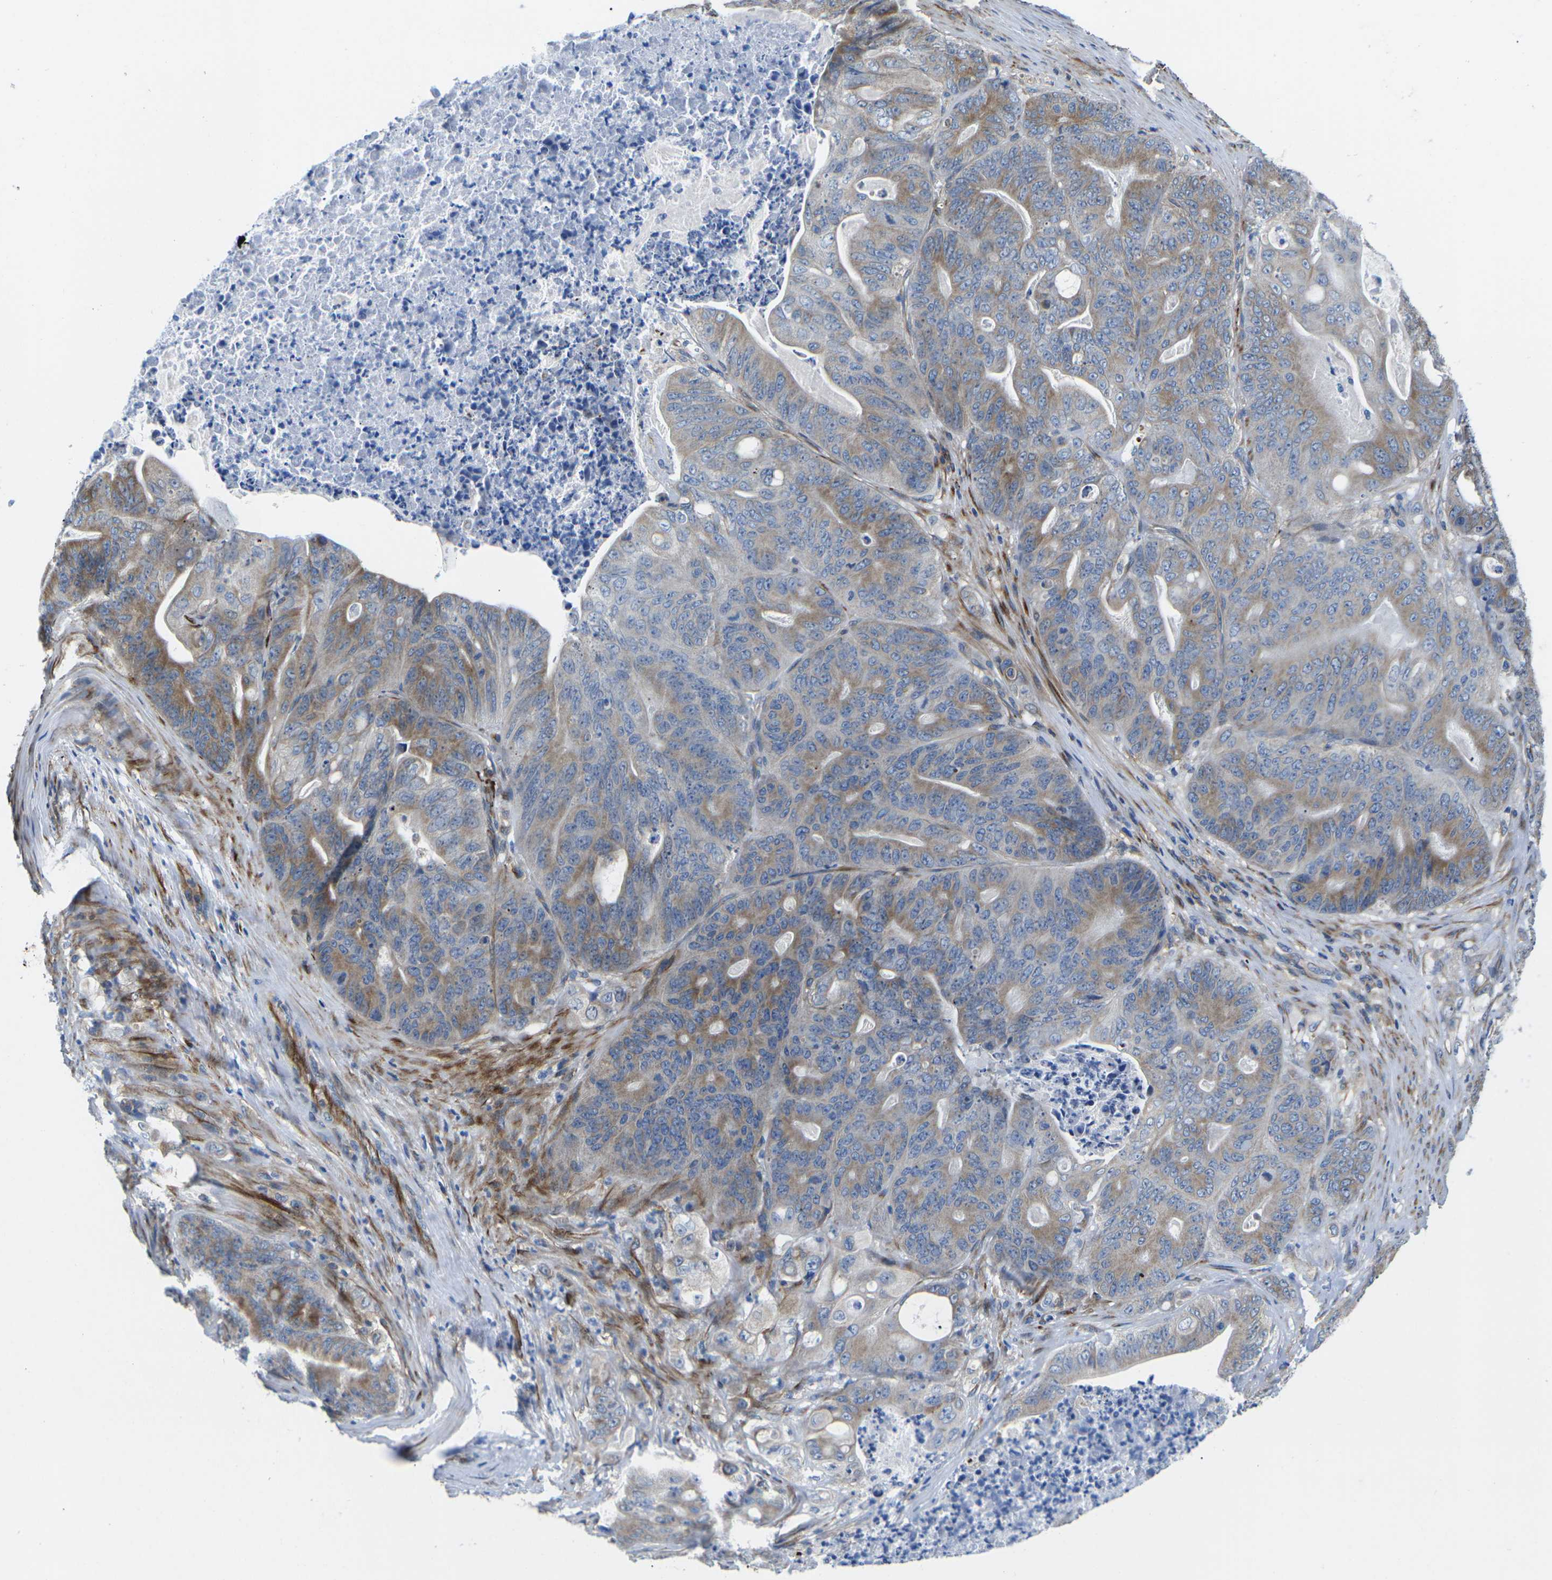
{"staining": {"intensity": "moderate", "quantity": "25%-75%", "location": "cytoplasmic/membranous"}, "tissue": "stomach cancer", "cell_type": "Tumor cells", "image_type": "cancer", "snomed": [{"axis": "morphology", "description": "Adenocarcinoma, NOS"}, {"axis": "topography", "description": "Stomach"}], "caption": "Tumor cells reveal moderate cytoplasmic/membranous positivity in about 25%-75% of cells in stomach cancer. Using DAB (3,3'-diaminobenzidine) (brown) and hematoxylin (blue) stains, captured at high magnification using brightfield microscopy.", "gene": "TMEFF2", "patient": {"sex": "female", "age": 73}}